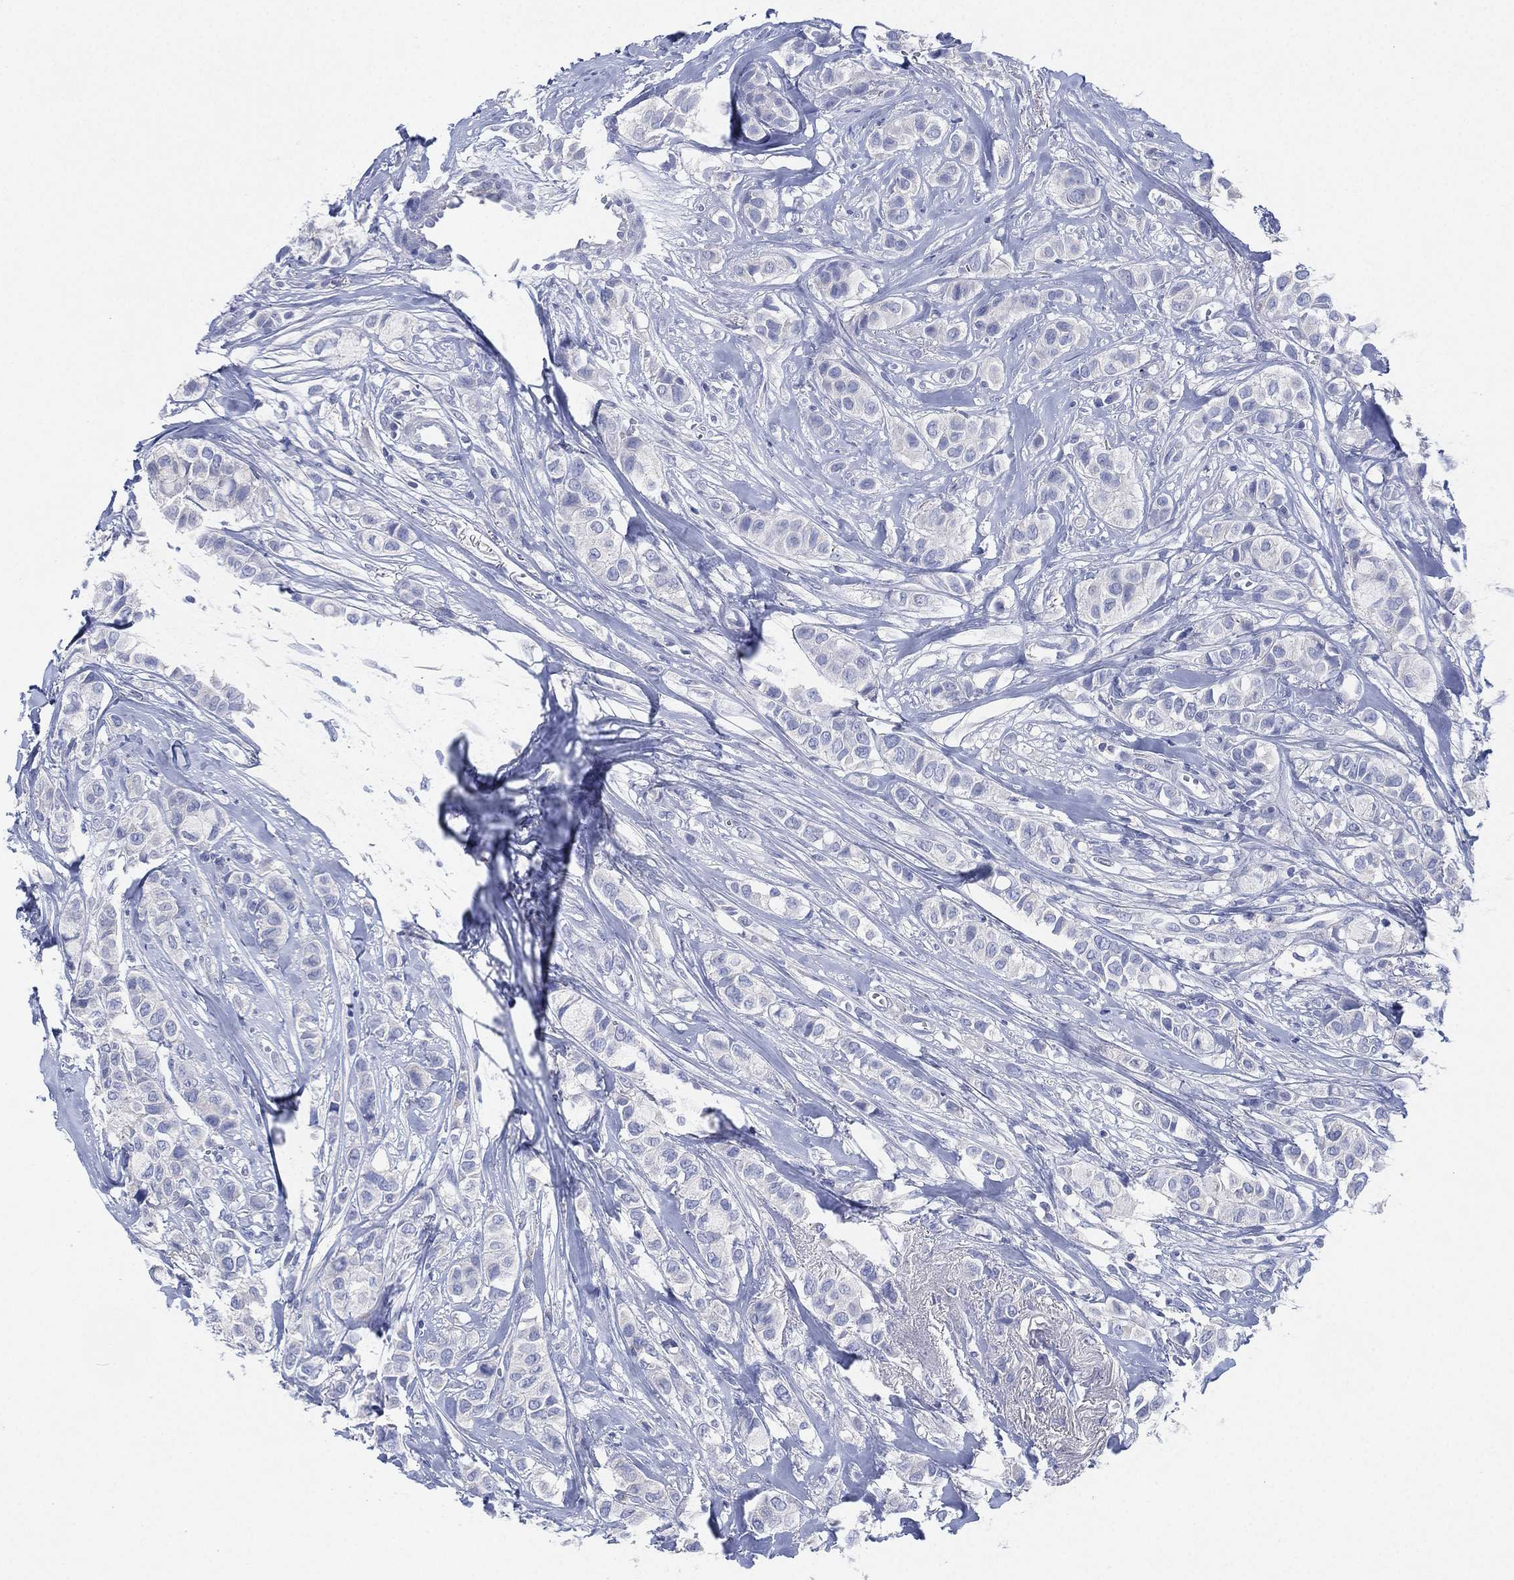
{"staining": {"intensity": "negative", "quantity": "none", "location": "none"}, "tissue": "breast cancer", "cell_type": "Tumor cells", "image_type": "cancer", "snomed": [{"axis": "morphology", "description": "Duct carcinoma"}, {"axis": "topography", "description": "Breast"}], "caption": "The immunohistochemistry (IHC) micrograph has no significant positivity in tumor cells of breast cancer (intraductal carcinoma) tissue.", "gene": "ADAD2", "patient": {"sex": "female", "age": 85}}